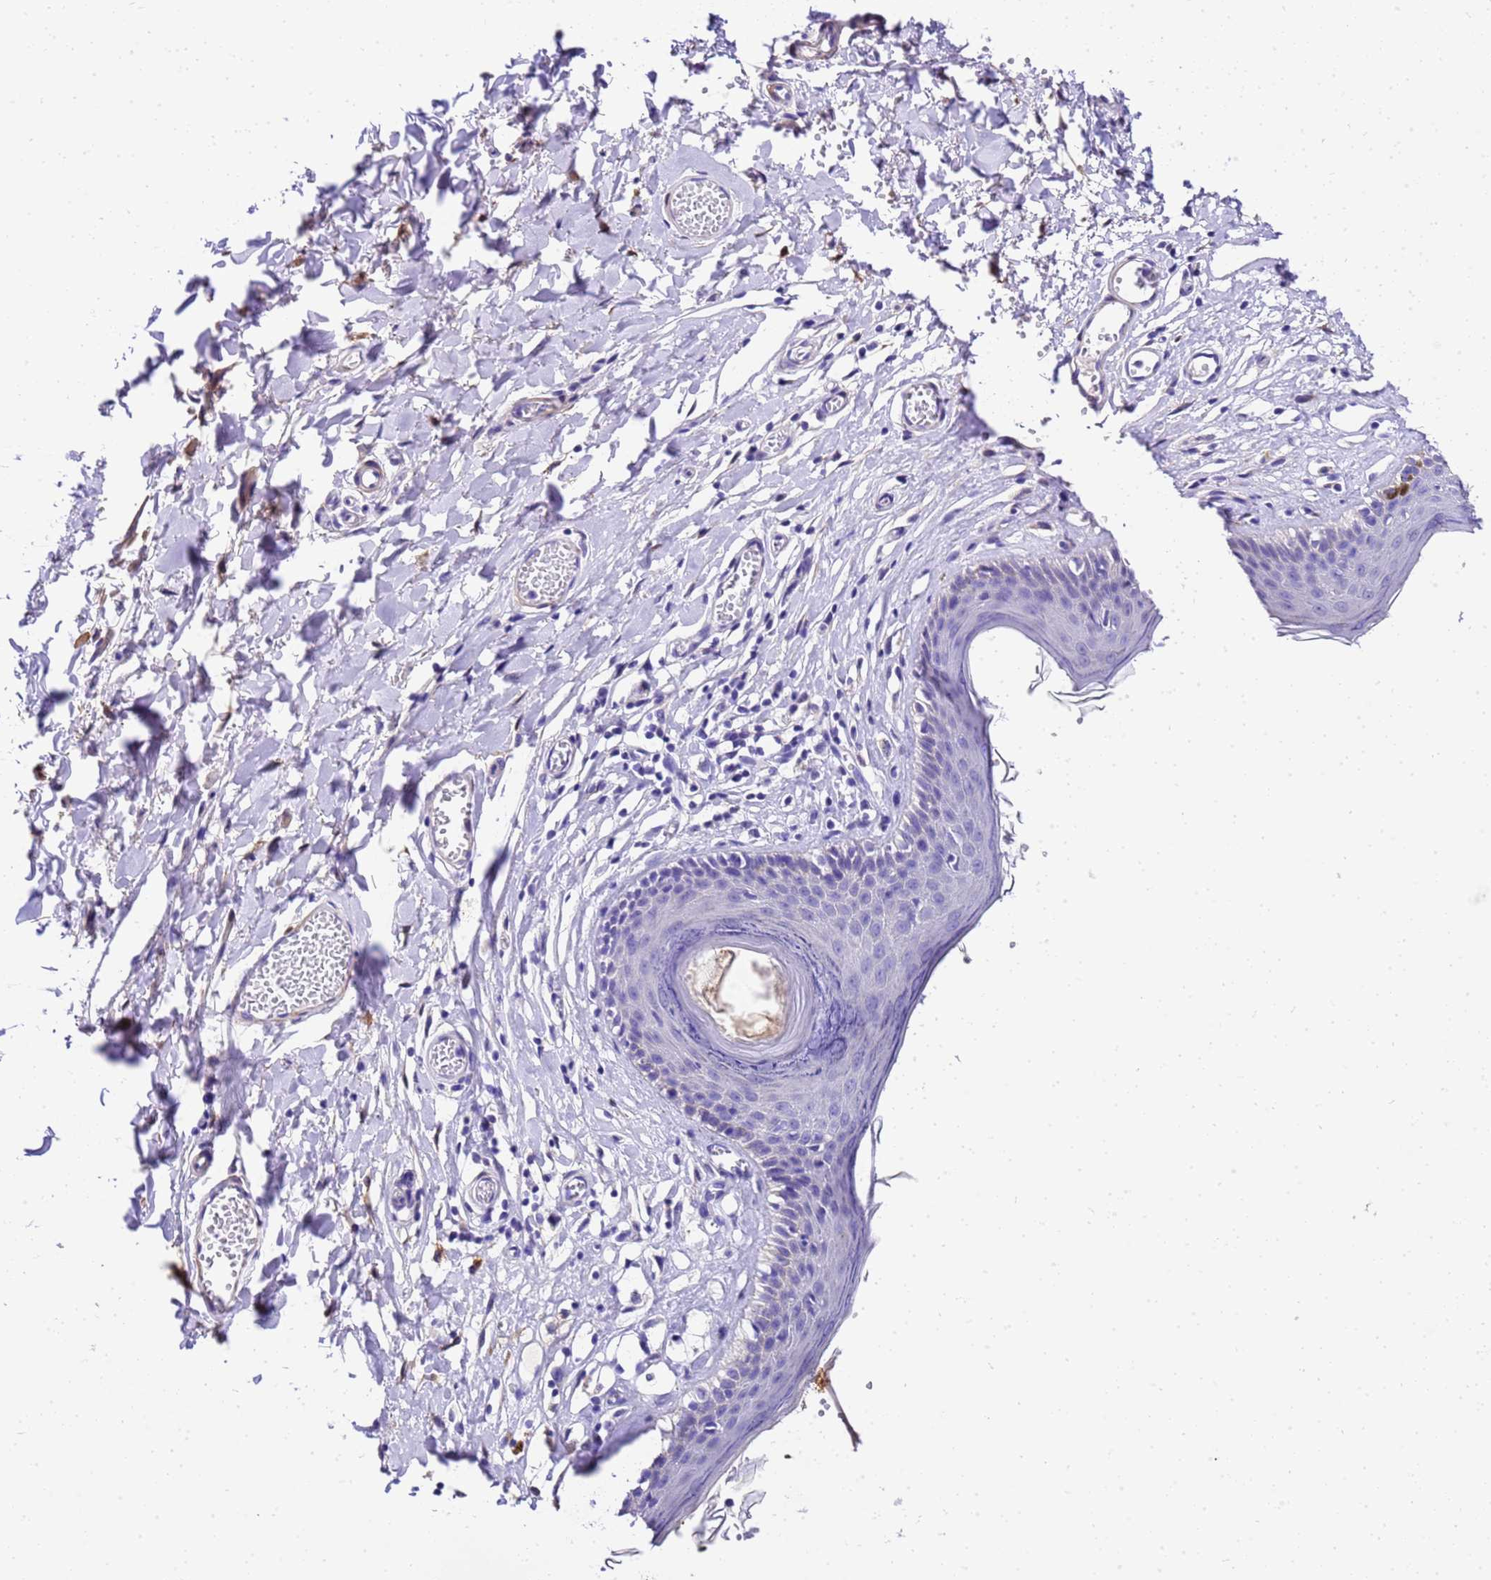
{"staining": {"intensity": "negative", "quantity": "none", "location": "none"}, "tissue": "skin", "cell_type": "Epidermal cells", "image_type": "normal", "snomed": [{"axis": "morphology", "description": "Normal tissue, NOS"}, {"axis": "topography", "description": "Adipose tissue"}, {"axis": "topography", "description": "Vascular tissue"}, {"axis": "topography", "description": "Vulva"}, {"axis": "topography", "description": "Peripheral nerve tissue"}], "caption": "An image of skin stained for a protein displays no brown staining in epidermal cells.", "gene": "HSPB6", "patient": {"sex": "female", "age": 86}}